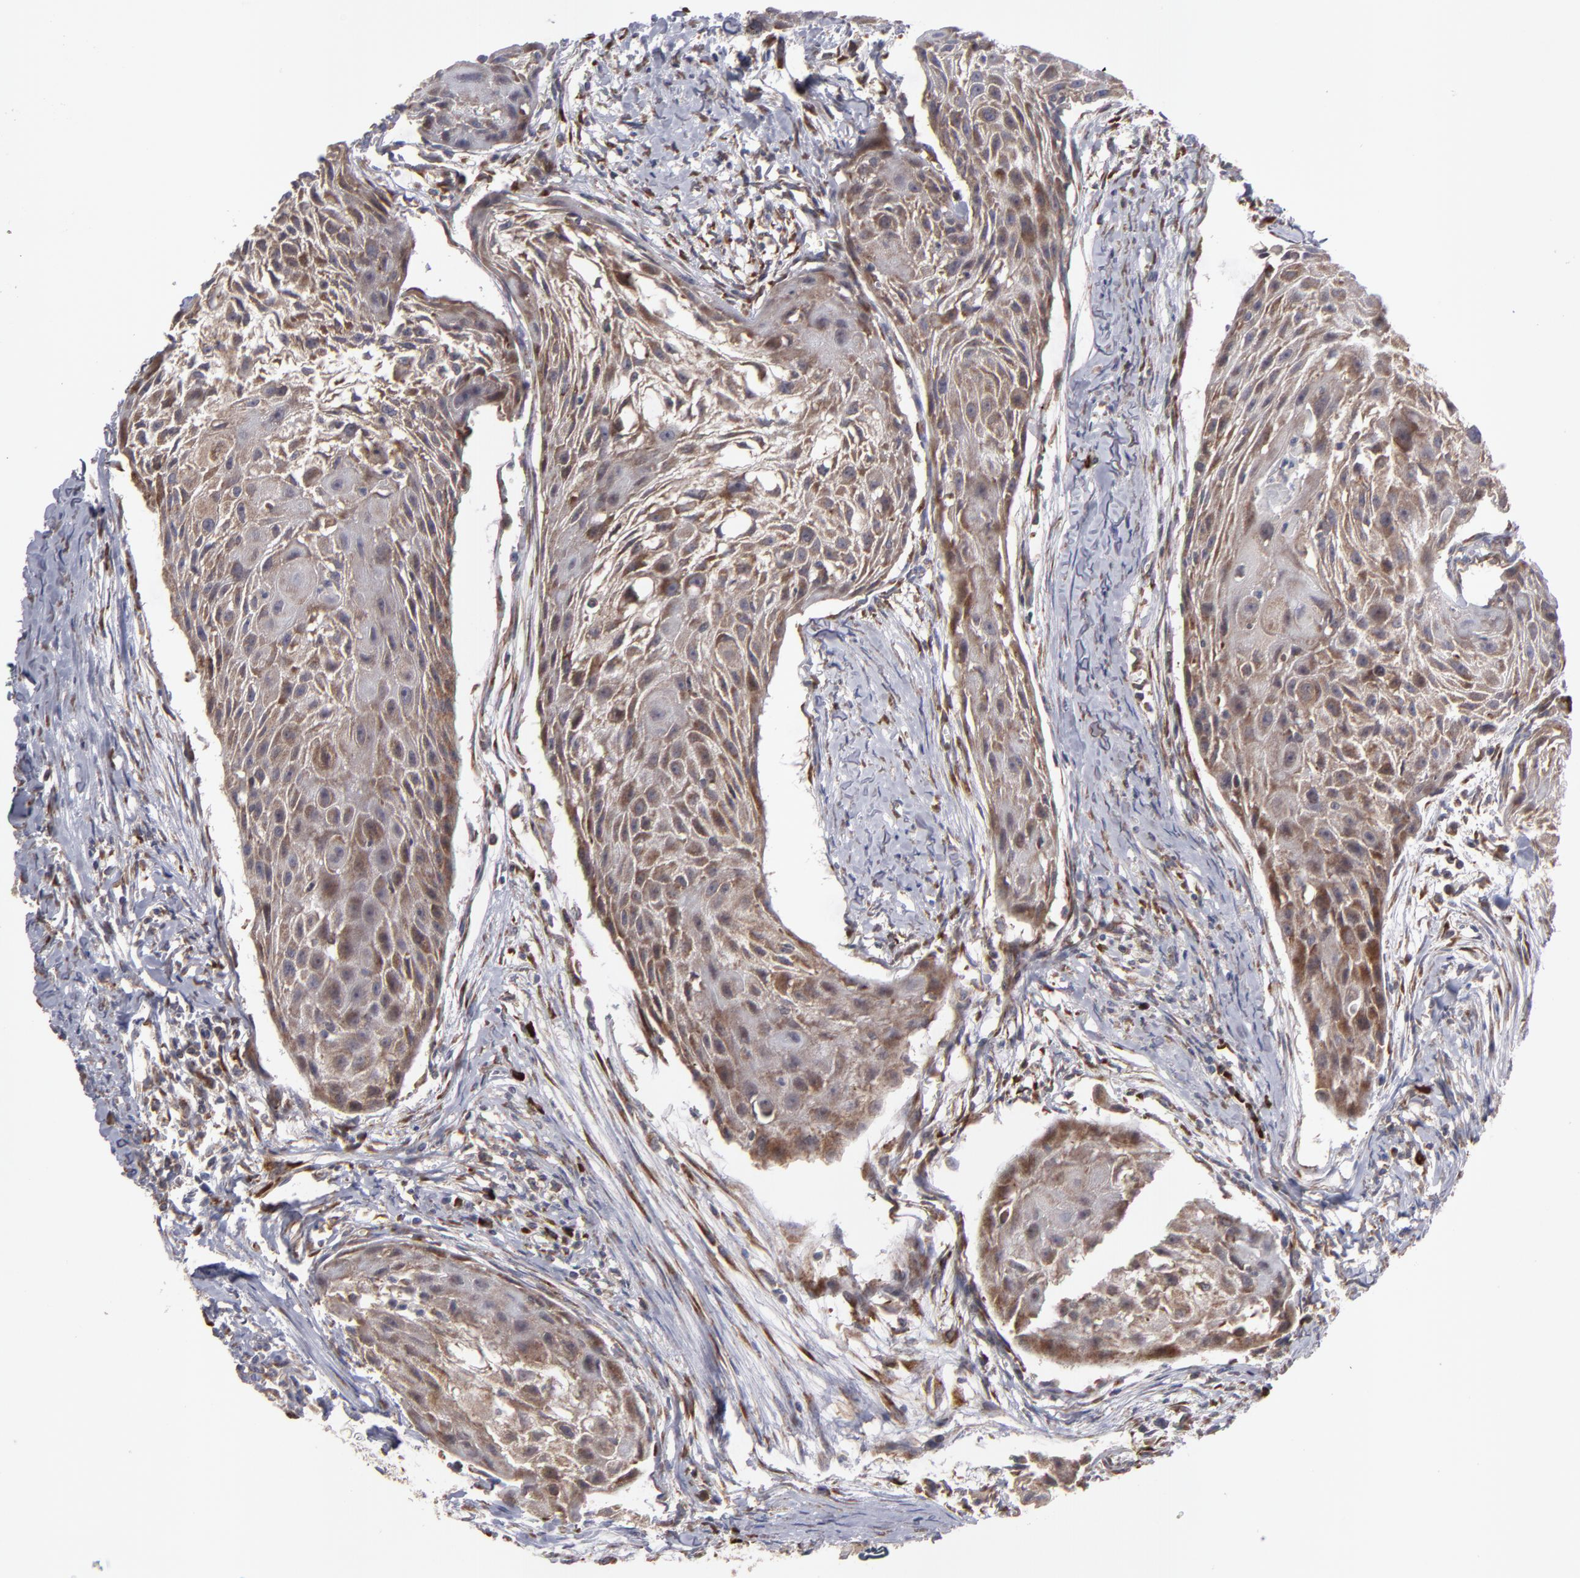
{"staining": {"intensity": "moderate", "quantity": ">75%", "location": "cytoplasmic/membranous"}, "tissue": "head and neck cancer", "cell_type": "Tumor cells", "image_type": "cancer", "snomed": [{"axis": "morphology", "description": "Squamous cell carcinoma, NOS"}, {"axis": "topography", "description": "Head-Neck"}], "caption": "Protein staining by immunohistochemistry (IHC) displays moderate cytoplasmic/membranous expression in about >75% of tumor cells in head and neck squamous cell carcinoma.", "gene": "SND1", "patient": {"sex": "male", "age": 64}}